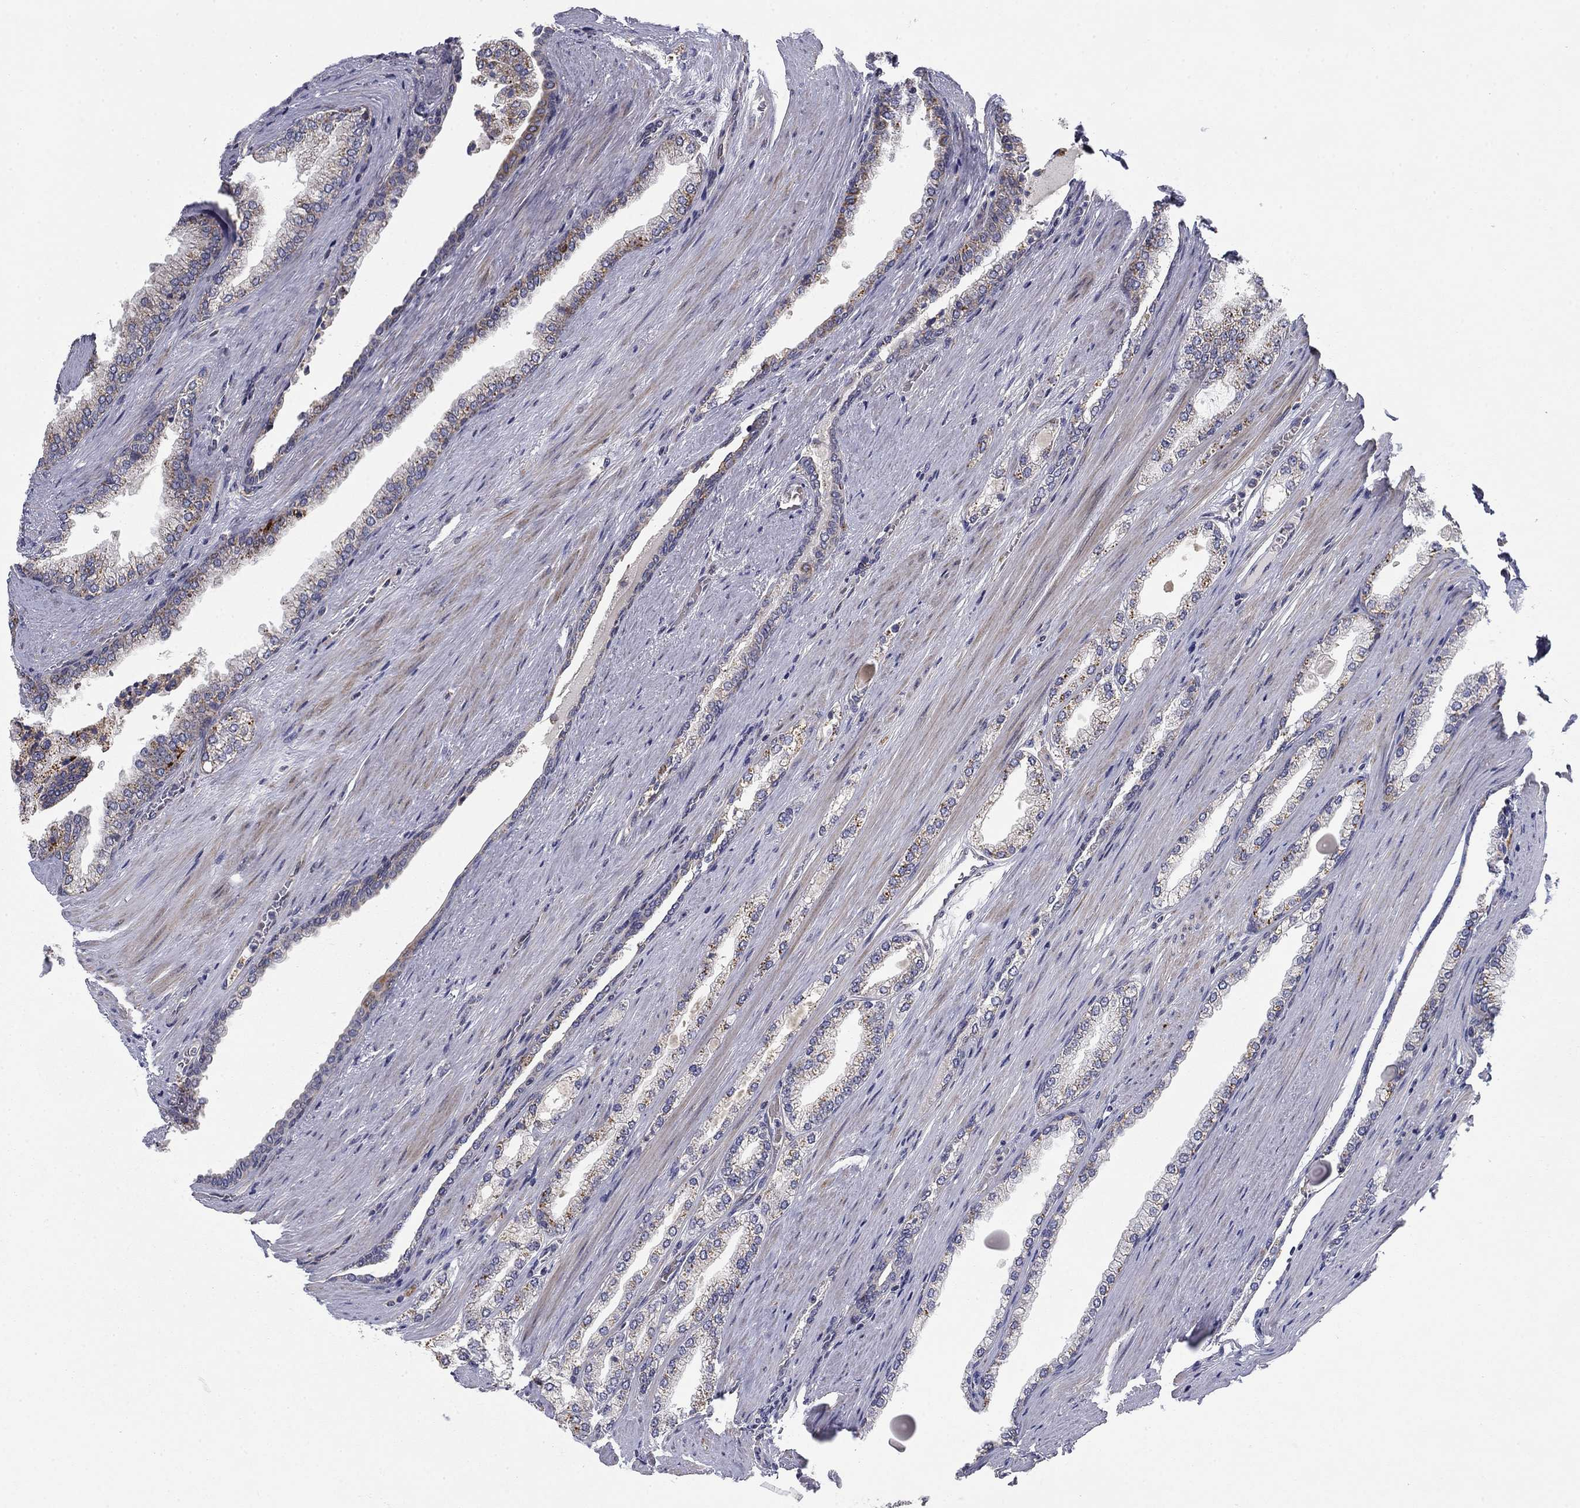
{"staining": {"intensity": "weak", "quantity": ">75%", "location": "cytoplasmic/membranous"}, "tissue": "prostate cancer", "cell_type": "Tumor cells", "image_type": "cancer", "snomed": [{"axis": "morphology", "description": "Adenocarcinoma, Low grade"}, {"axis": "topography", "description": "Prostate"}], "caption": "This photomicrograph shows IHC staining of prostate low-grade adenocarcinoma, with low weak cytoplasmic/membranous expression in approximately >75% of tumor cells.", "gene": "MMAA", "patient": {"sex": "male", "age": 72}}